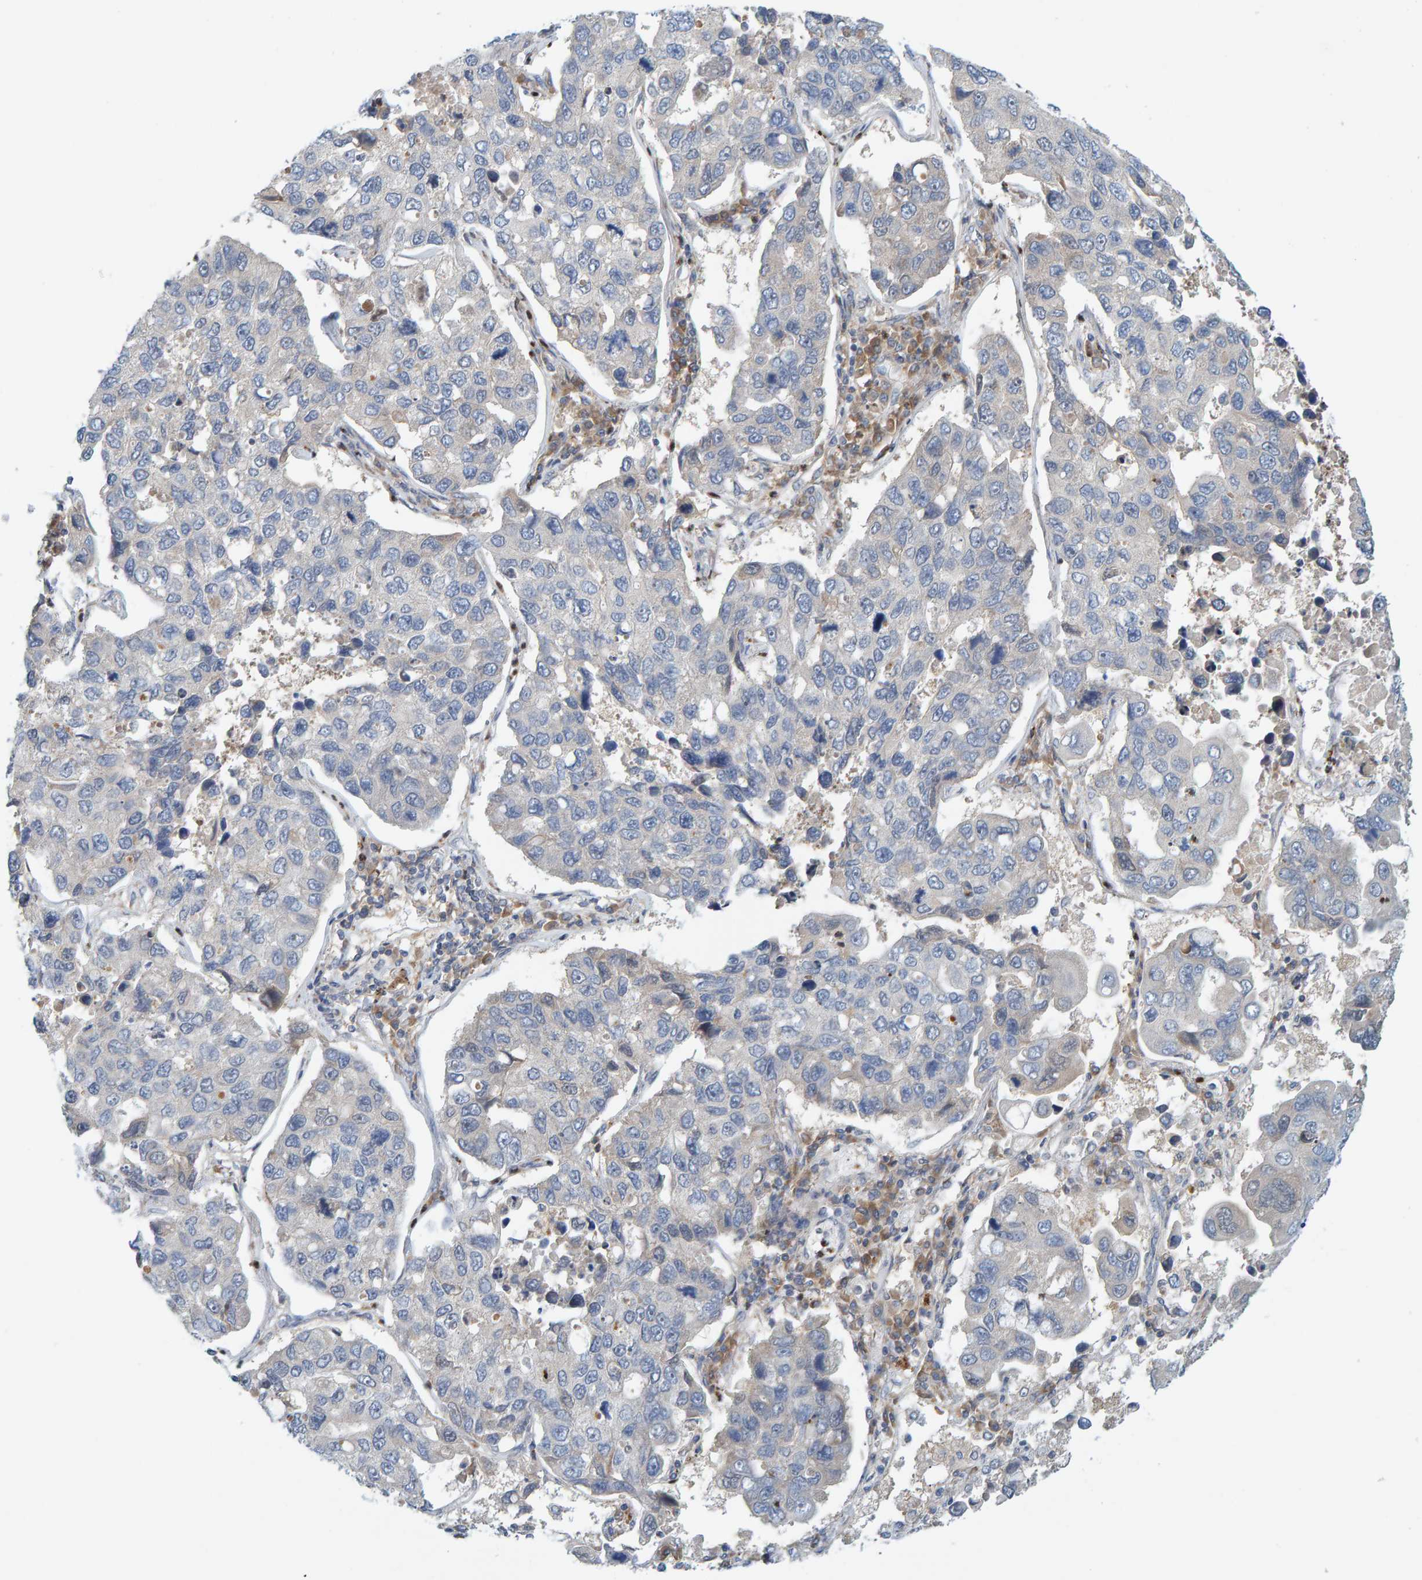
{"staining": {"intensity": "negative", "quantity": "none", "location": "none"}, "tissue": "lung cancer", "cell_type": "Tumor cells", "image_type": "cancer", "snomed": [{"axis": "morphology", "description": "Adenocarcinoma, NOS"}, {"axis": "topography", "description": "Lung"}], "caption": "High power microscopy image of an immunohistochemistry image of adenocarcinoma (lung), revealing no significant staining in tumor cells.", "gene": "TATDN1", "patient": {"sex": "male", "age": 64}}